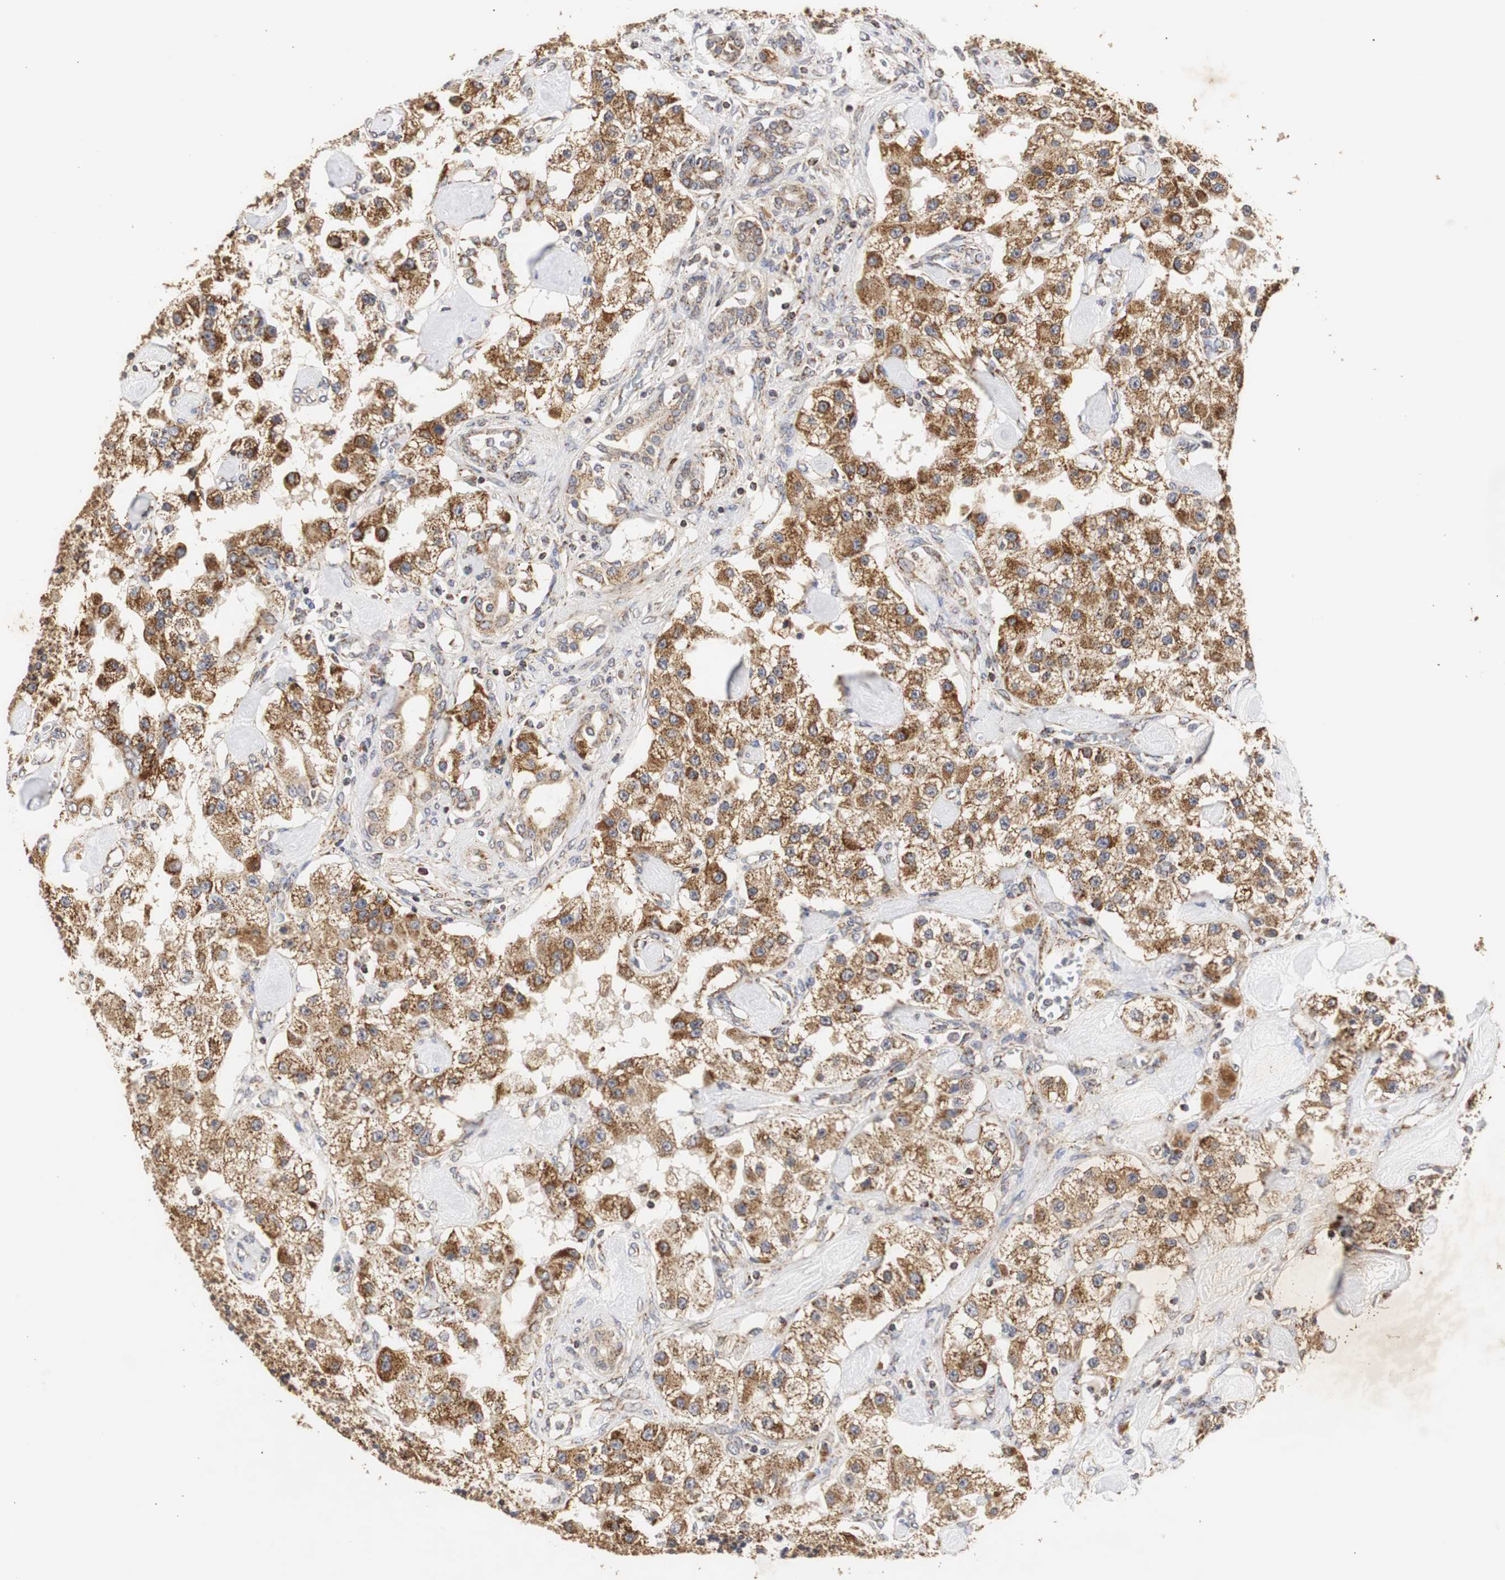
{"staining": {"intensity": "moderate", "quantity": ">75%", "location": "cytoplasmic/membranous"}, "tissue": "carcinoid", "cell_type": "Tumor cells", "image_type": "cancer", "snomed": [{"axis": "morphology", "description": "Carcinoid, malignant, NOS"}, {"axis": "topography", "description": "Pancreas"}], "caption": "Protein staining of carcinoid (malignant) tissue demonstrates moderate cytoplasmic/membranous positivity in approximately >75% of tumor cells.", "gene": "HSD17B10", "patient": {"sex": "male", "age": 41}}